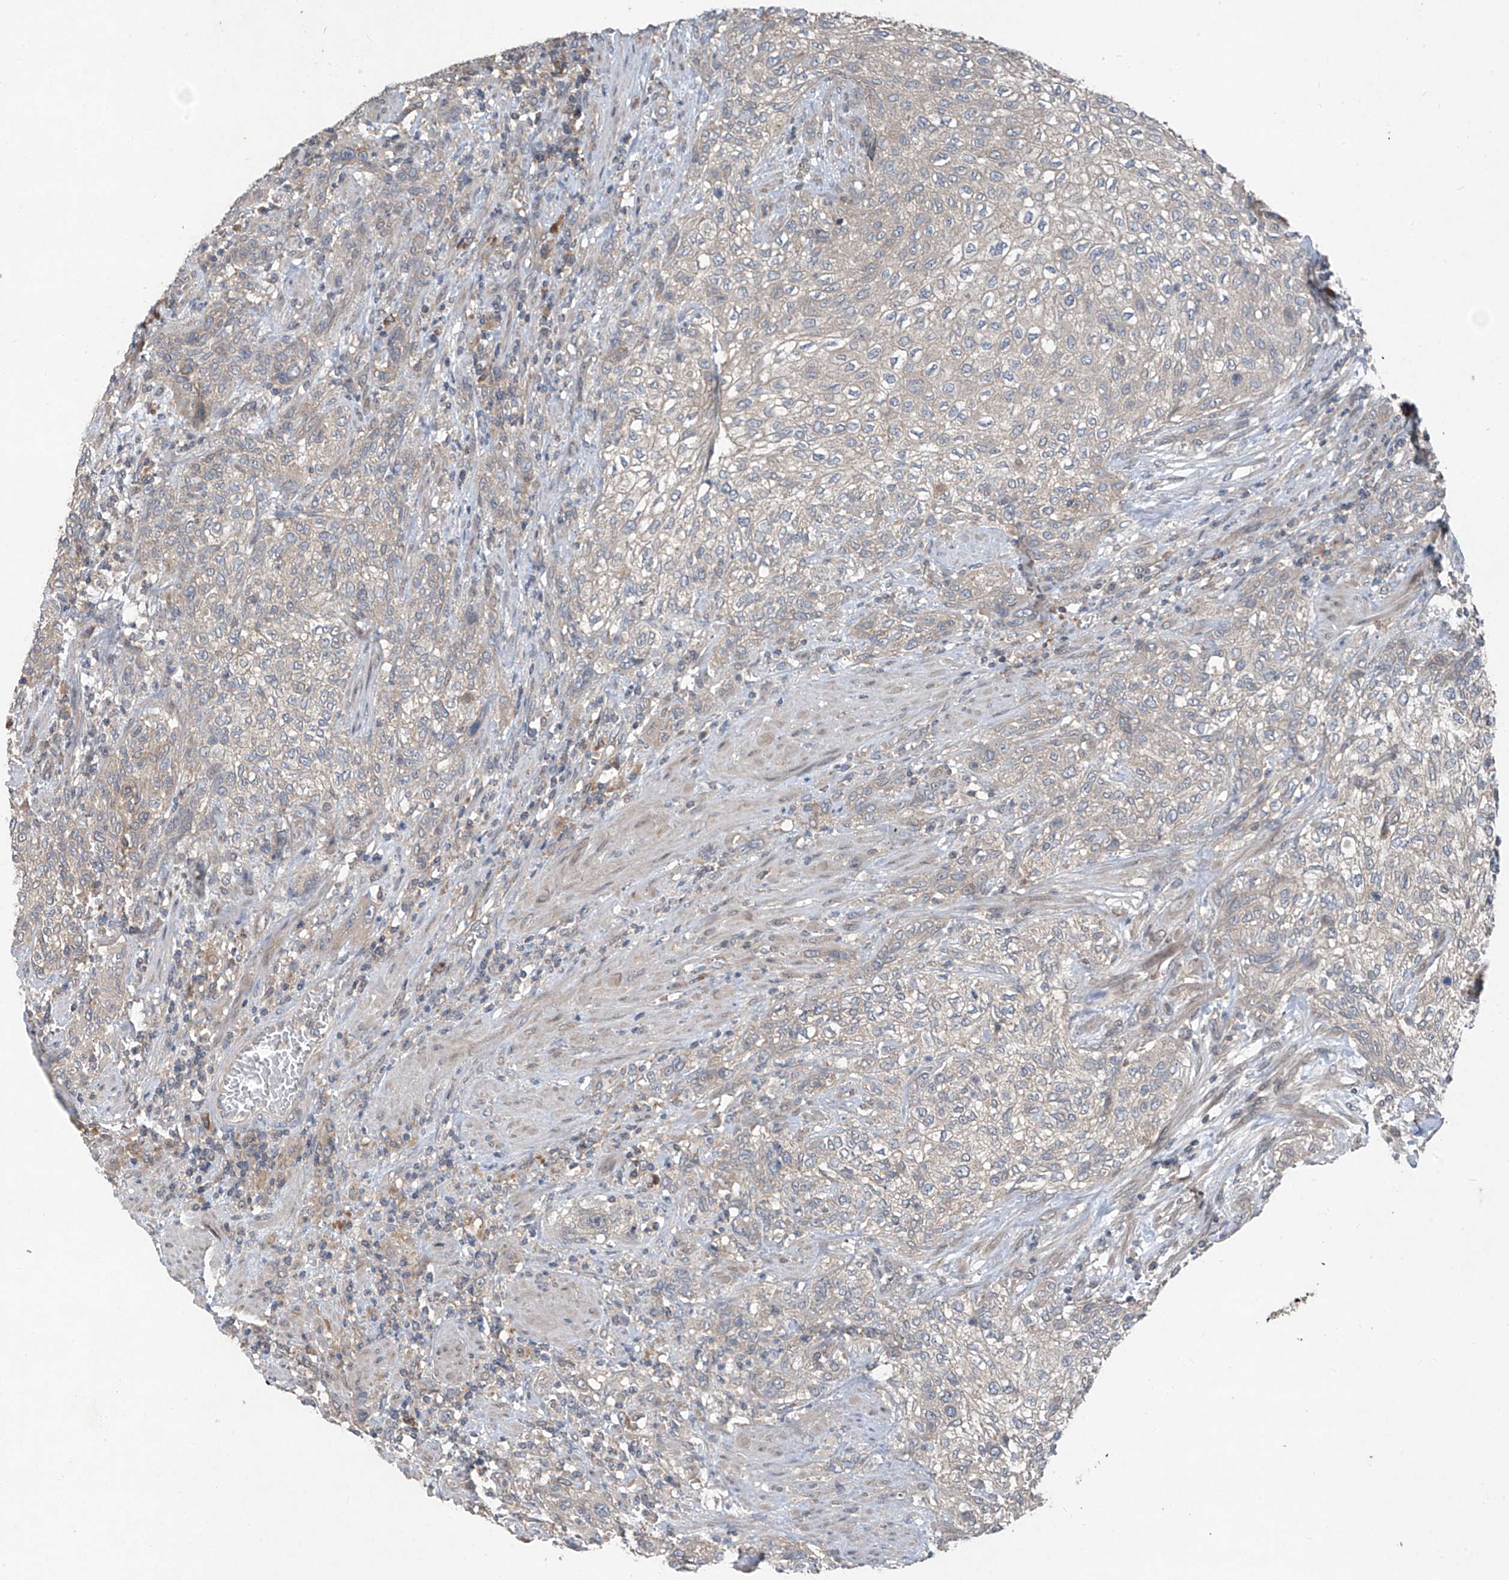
{"staining": {"intensity": "negative", "quantity": "none", "location": "none"}, "tissue": "urothelial cancer", "cell_type": "Tumor cells", "image_type": "cancer", "snomed": [{"axis": "morphology", "description": "Urothelial carcinoma, High grade"}, {"axis": "topography", "description": "Urinary bladder"}], "caption": "The histopathology image demonstrates no significant staining in tumor cells of urothelial cancer. (DAB (3,3'-diaminobenzidine) immunohistochemistry visualized using brightfield microscopy, high magnification).", "gene": "FOXRED2", "patient": {"sex": "male", "age": 35}}